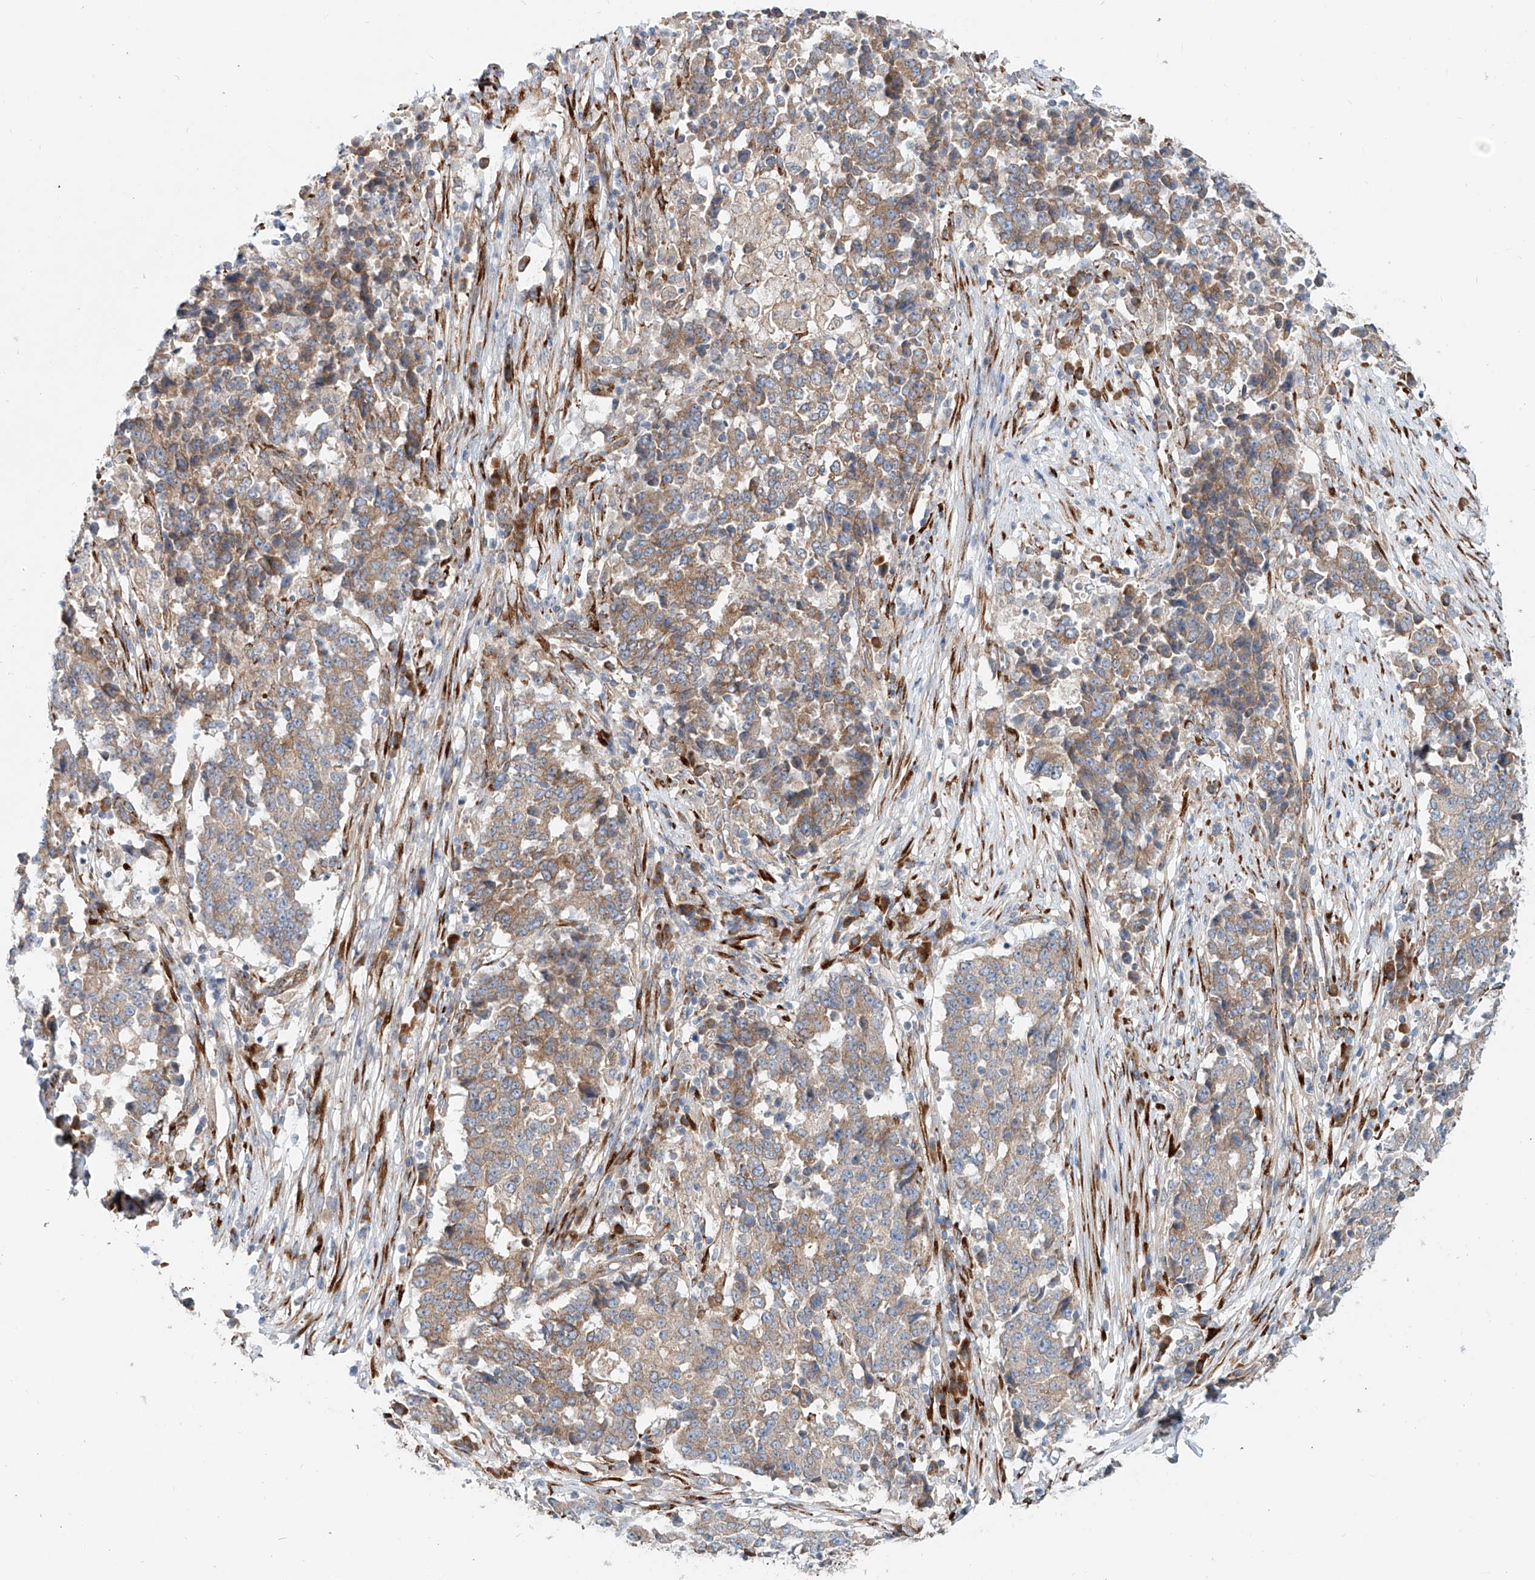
{"staining": {"intensity": "weak", "quantity": ">75%", "location": "cytoplasmic/membranous"}, "tissue": "stomach cancer", "cell_type": "Tumor cells", "image_type": "cancer", "snomed": [{"axis": "morphology", "description": "Adenocarcinoma, NOS"}, {"axis": "topography", "description": "Stomach"}], "caption": "Tumor cells demonstrate weak cytoplasmic/membranous staining in about >75% of cells in stomach cancer (adenocarcinoma). The protein is stained brown, and the nuclei are stained in blue (DAB (3,3'-diaminobenzidine) IHC with brightfield microscopy, high magnification).", "gene": "SNAP29", "patient": {"sex": "male", "age": 59}}